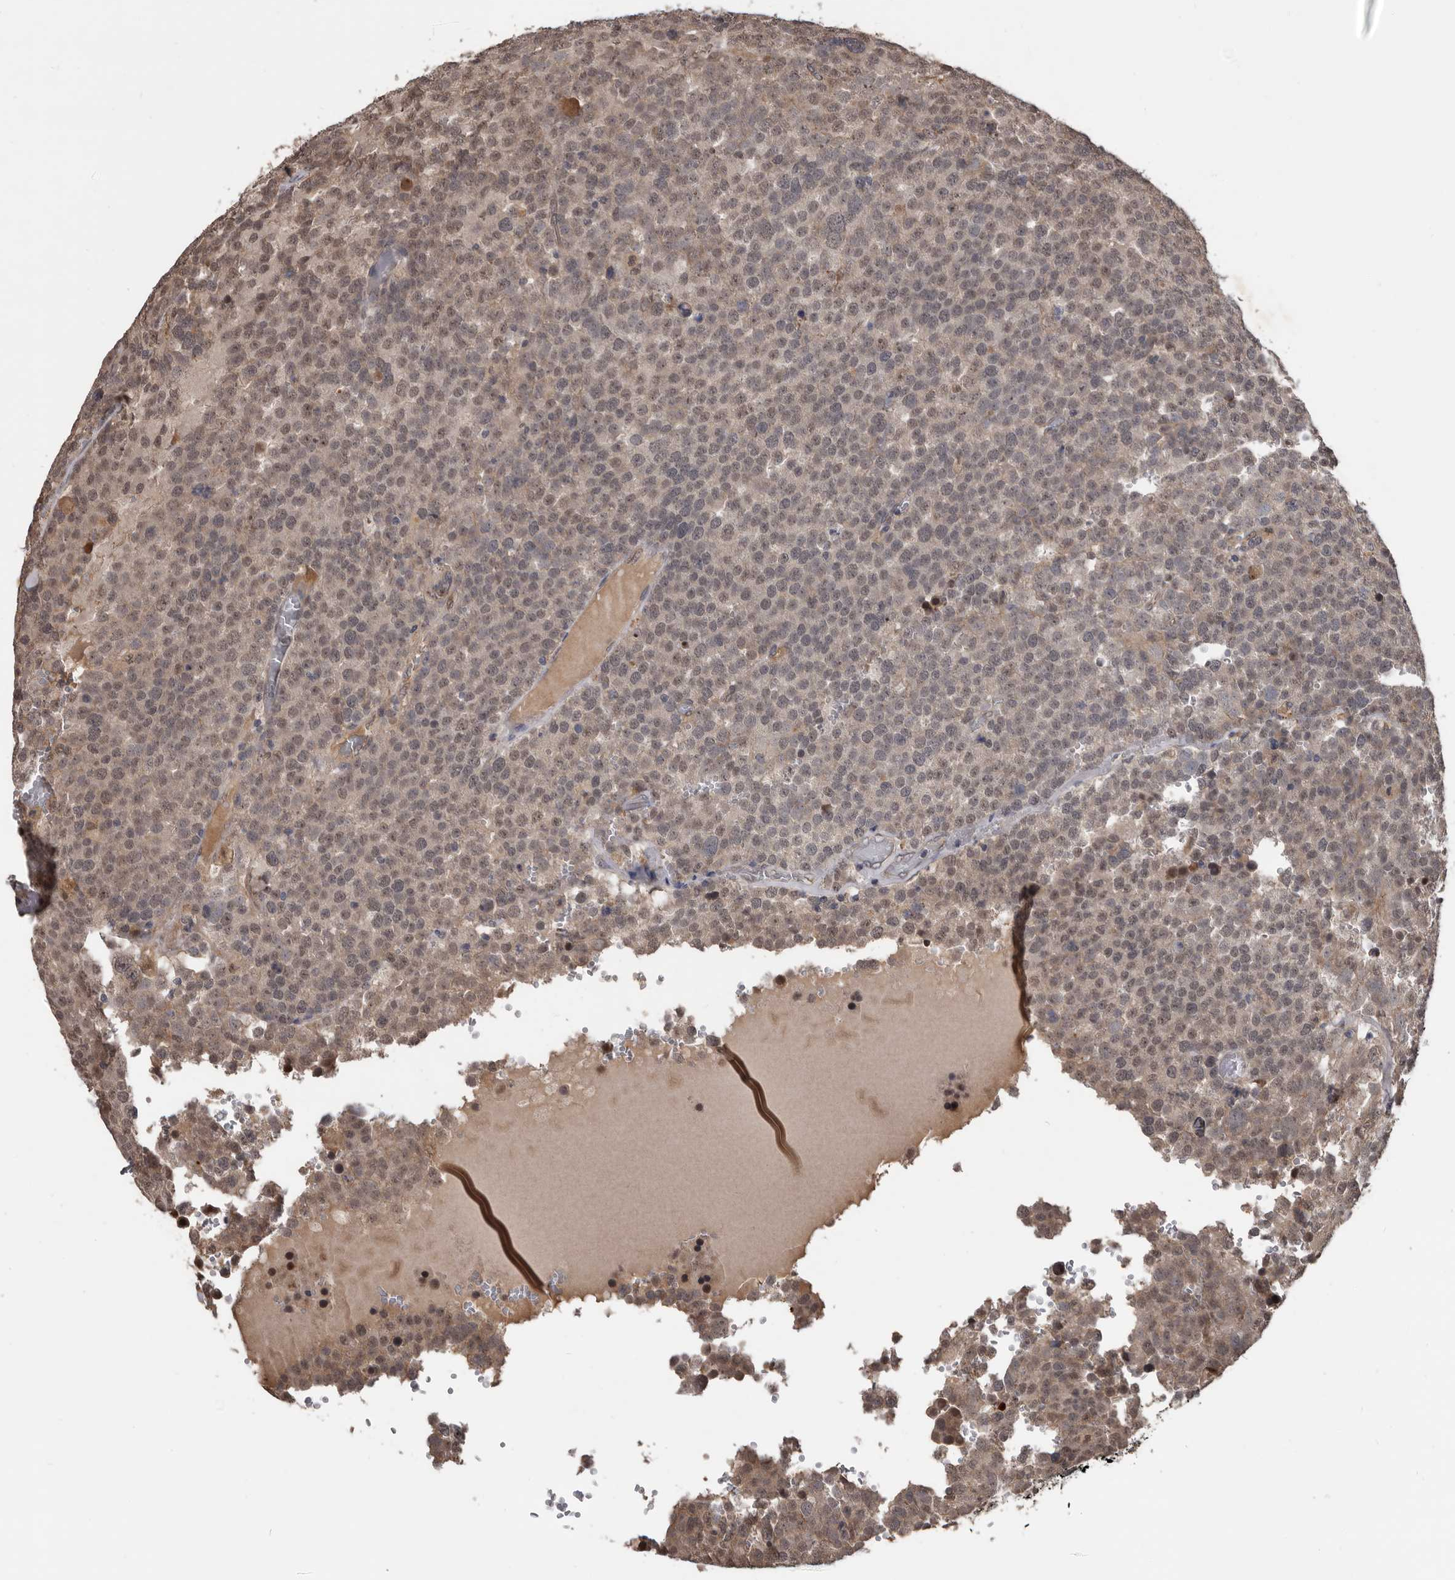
{"staining": {"intensity": "weak", "quantity": ">75%", "location": "nuclear"}, "tissue": "testis cancer", "cell_type": "Tumor cells", "image_type": "cancer", "snomed": [{"axis": "morphology", "description": "Seminoma, NOS"}, {"axis": "topography", "description": "Testis"}], "caption": "A histopathology image of human testis cancer (seminoma) stained for a protein shows weak nuclear brown staining in tumor cells.", "gene": "AHR", "patient": {"sex": "male", "age": 71}}